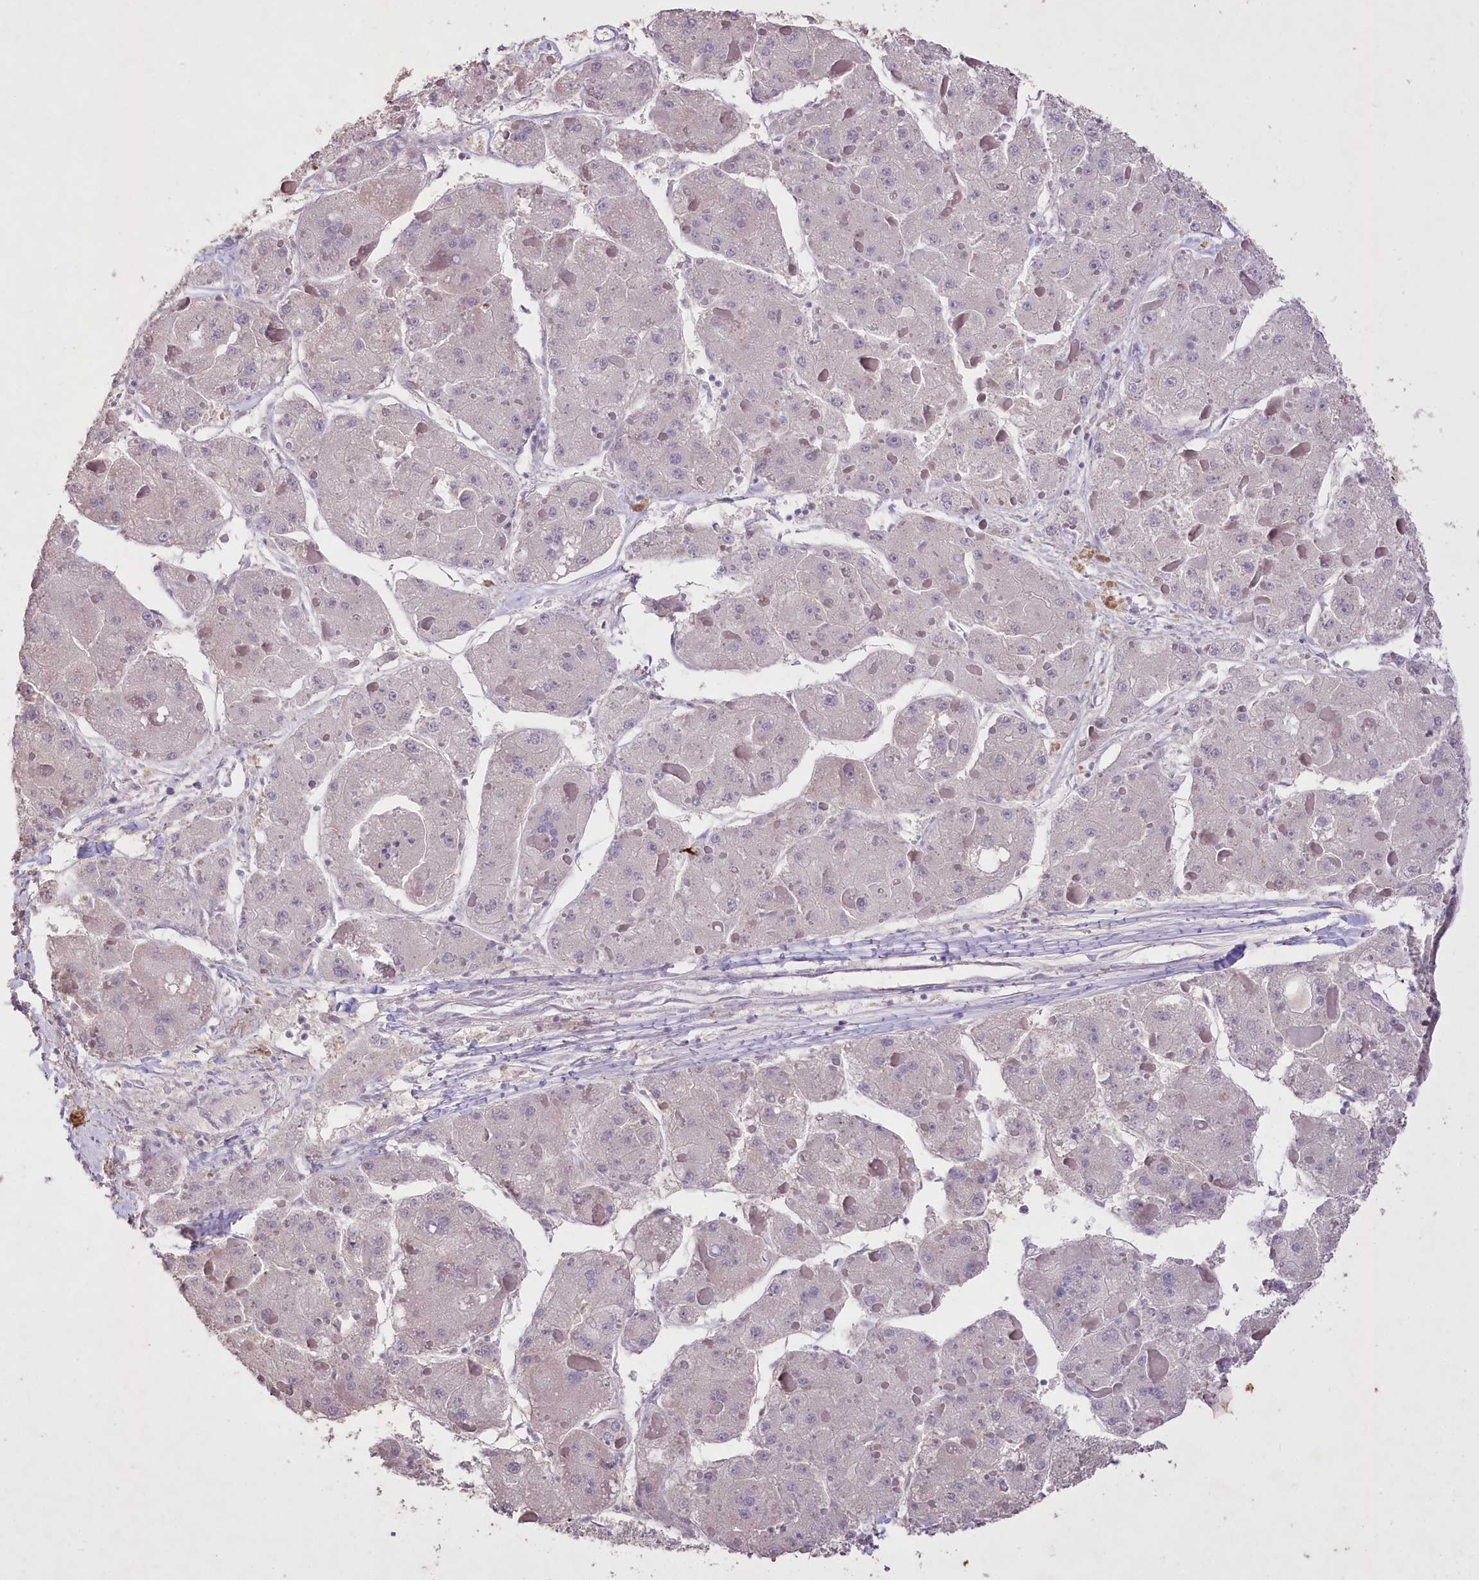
{"staining": {"intensity": "negative", "quantity": "none", "location": "none"}, "tissue": "liver cancer", "cell_type": "Tumor cells", "image_type": "cancer", "snomed": [{"axis": "morphology", "description": "Carcinoma, Hepatocellular, NOS"}, {"axis": "topography", "description": "Liver"}], "caption": "Human liver cancer stained for a protein using immunohistochemistry displays no expression in tumor cells.", "gene": "ENPP1", "patient": {"sex": "female", "age": 73}}